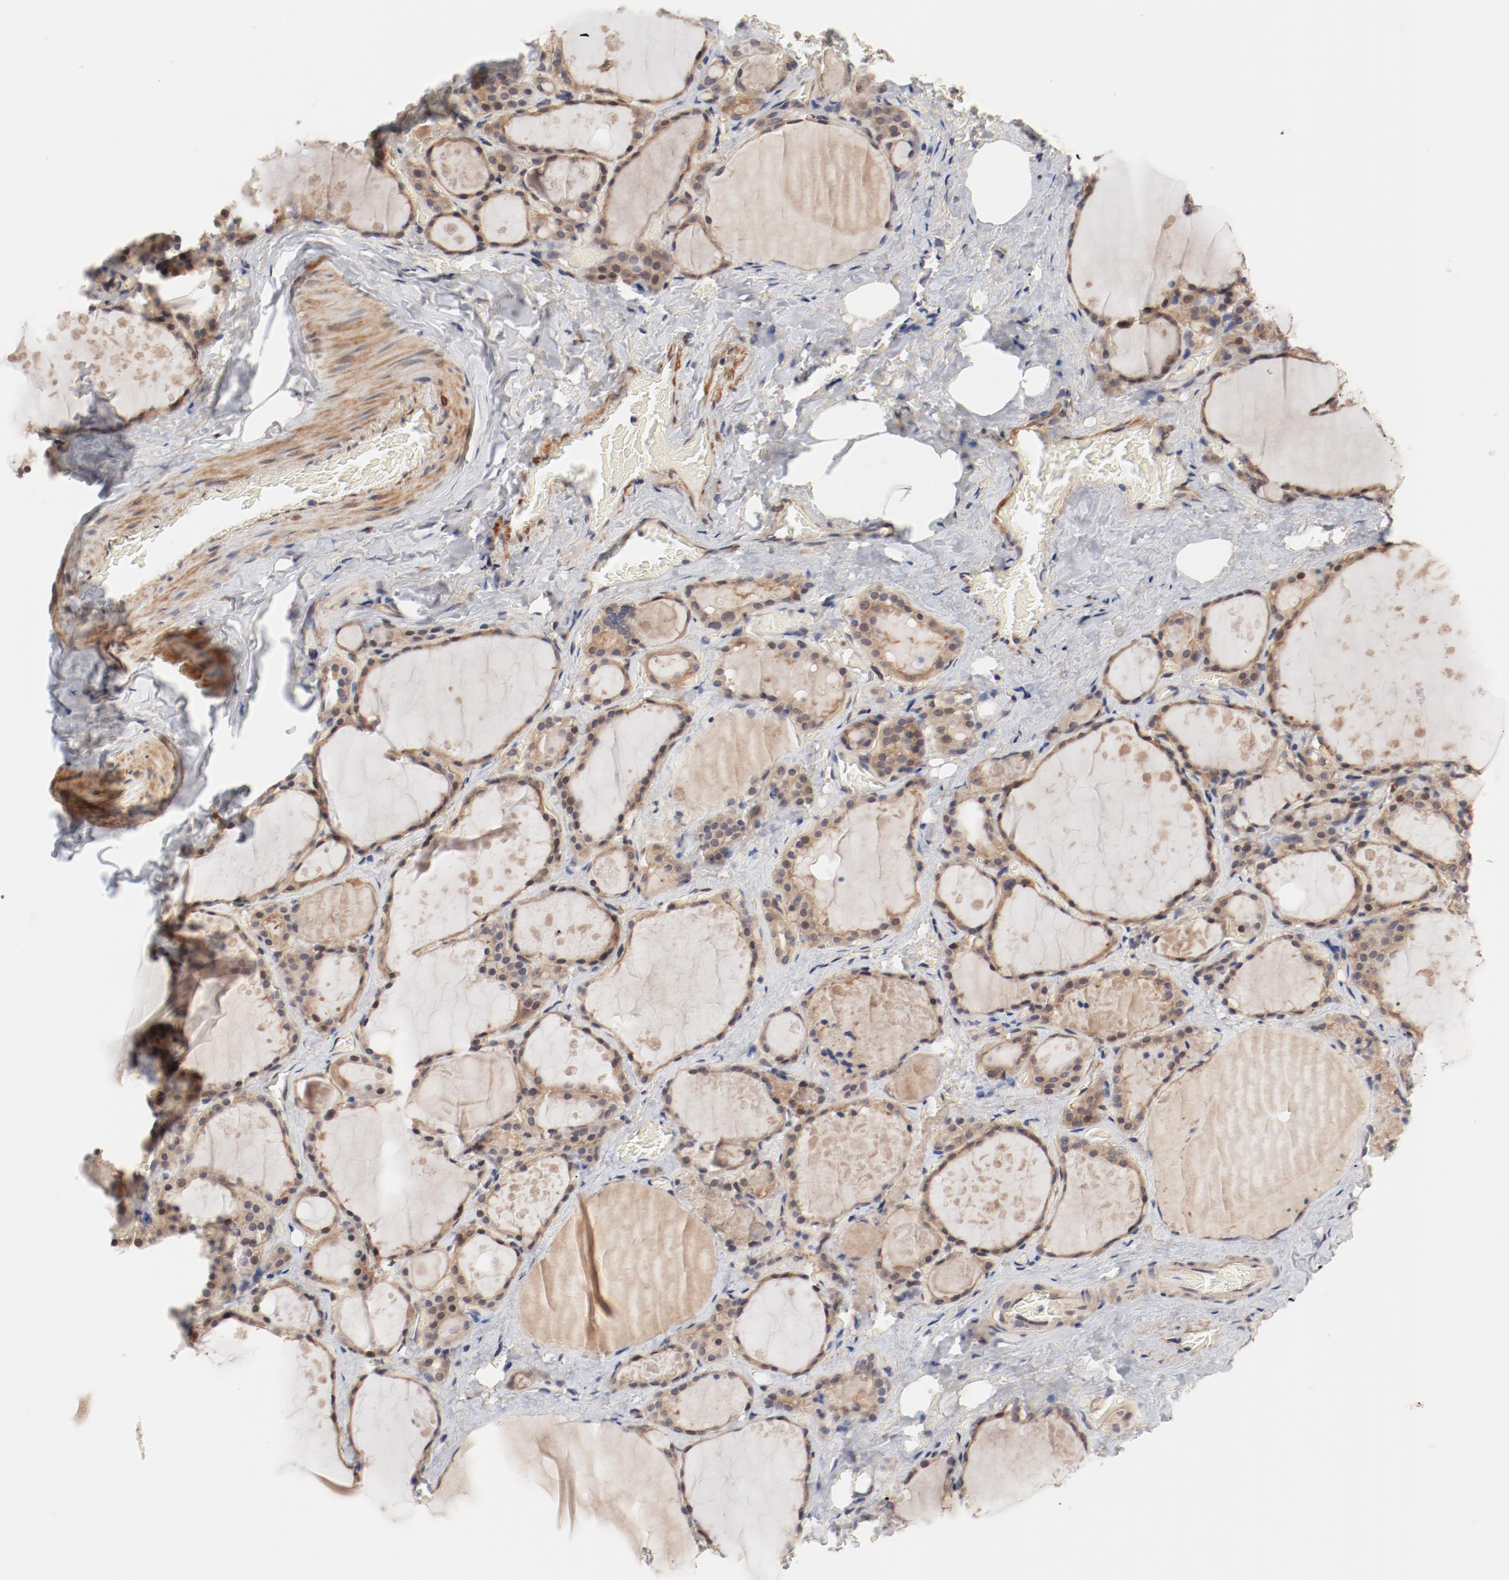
{"staining": {"intensity": "weak", "quantity": ">75%", "location": "cytoplasmic/membranous"}, "tissue": "thyroid gland", "cell_type": "Glandular cells", "image_type": "normal", "snomed": [{"axis": "morphology", "description": "Normal tissue, NOS"}, {"axis": "topography", "description": "Thyroid gland"}], "caption": "The histopathology image reveals immunohistochemical staining of normal thyroid gland. There is weak cytoplasmic/membranous staining is appreciated in about >75% of glandular cells. The protein is shown in brown color, while the nuclei are stained blue.", "gene": "PITPNM2", "patient": {"sex": "male", "age": 61}}